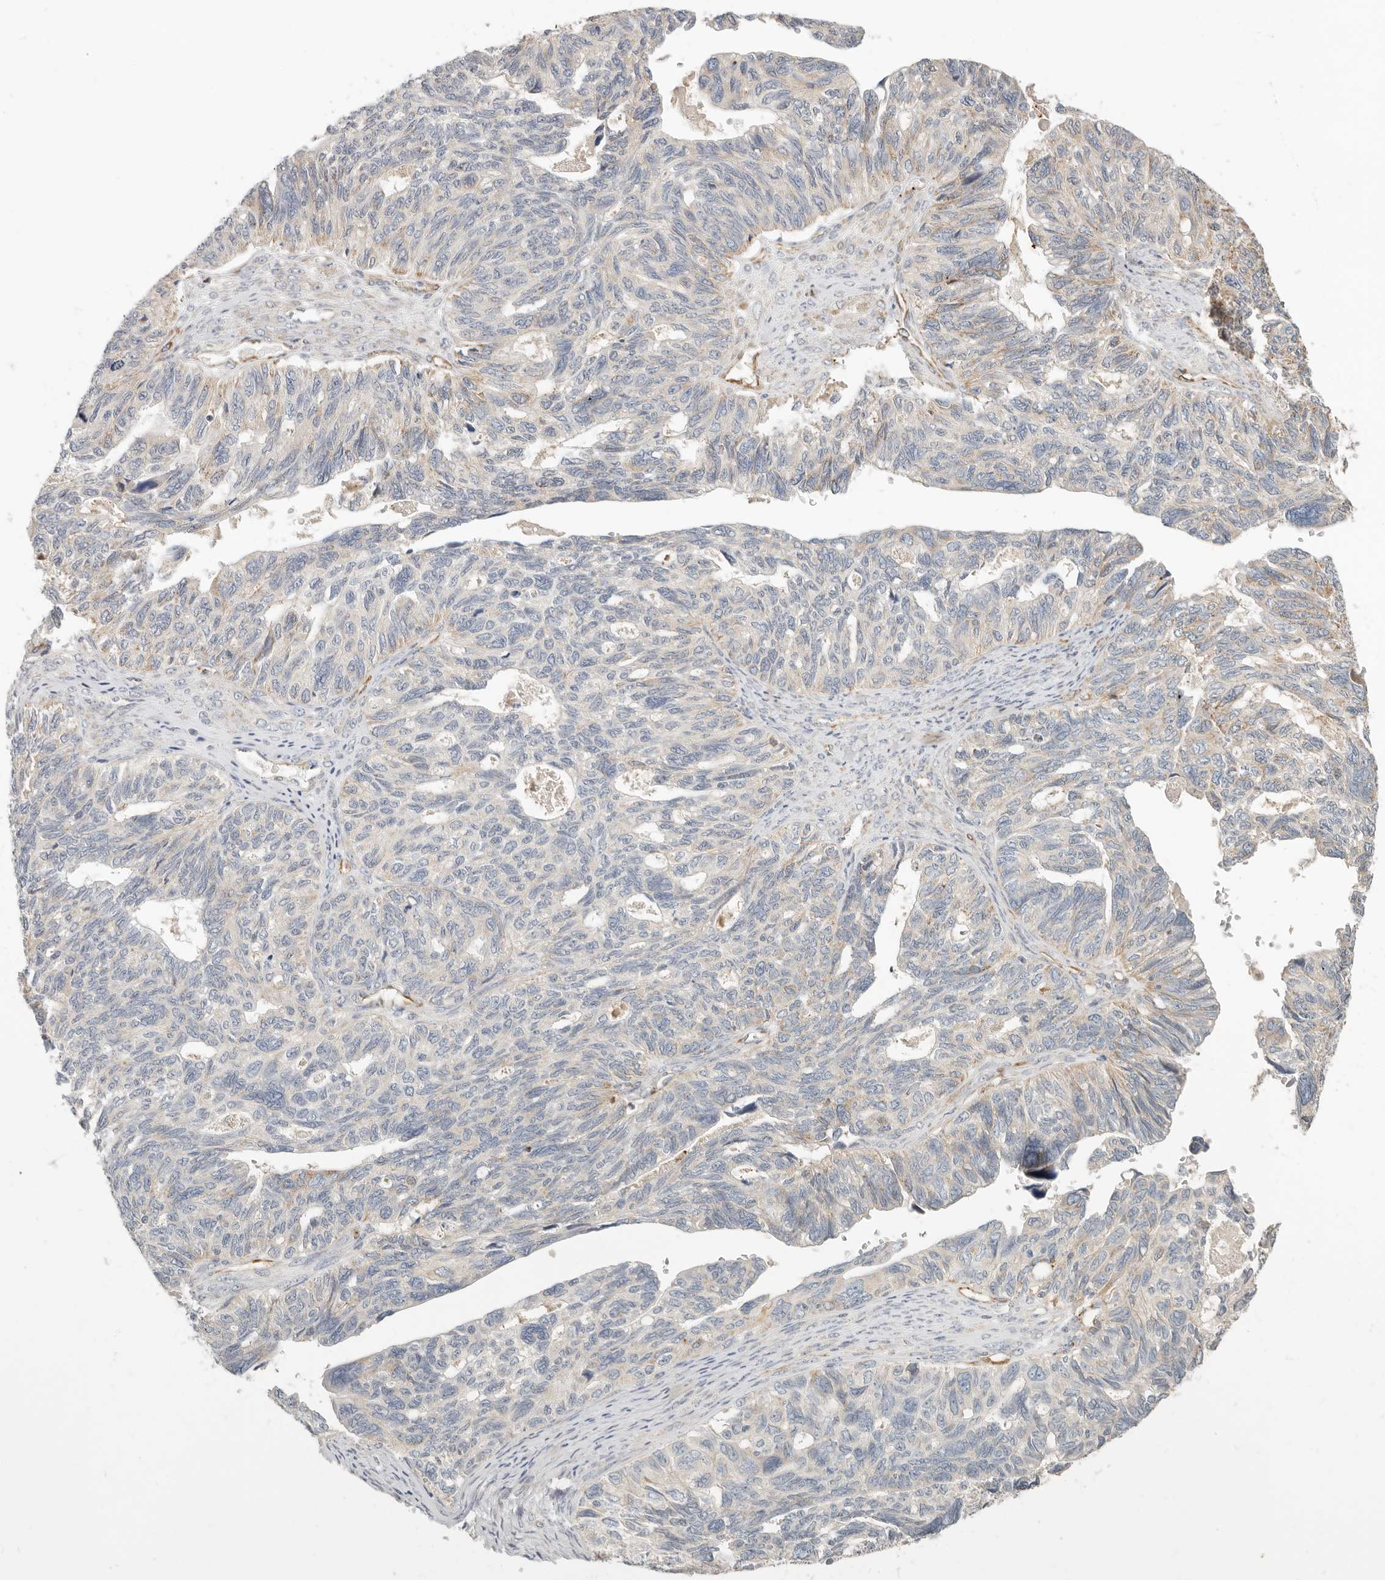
{"staining": {"intensity": "weak", "quantity": "<25%", "location": "cytoplasmic/membranous"}, "tissue": "ovarian cancer", "cell_type": "Tumor cells", "image_type": "cancer", "snomed": [{"axis": "morphology", "description": "Cystadenocarcinoma, serous, NOS"}, {"axis": "topography", "description": "Ovary"}], "caption": "There is no significant staining in tumor cells of ovarian cancer. (Immunohistochemistry (ihc), brightfield microscopy, high magnification).", "gene": "SPRING1", "patient": {"sex": "female", "age": 79}}